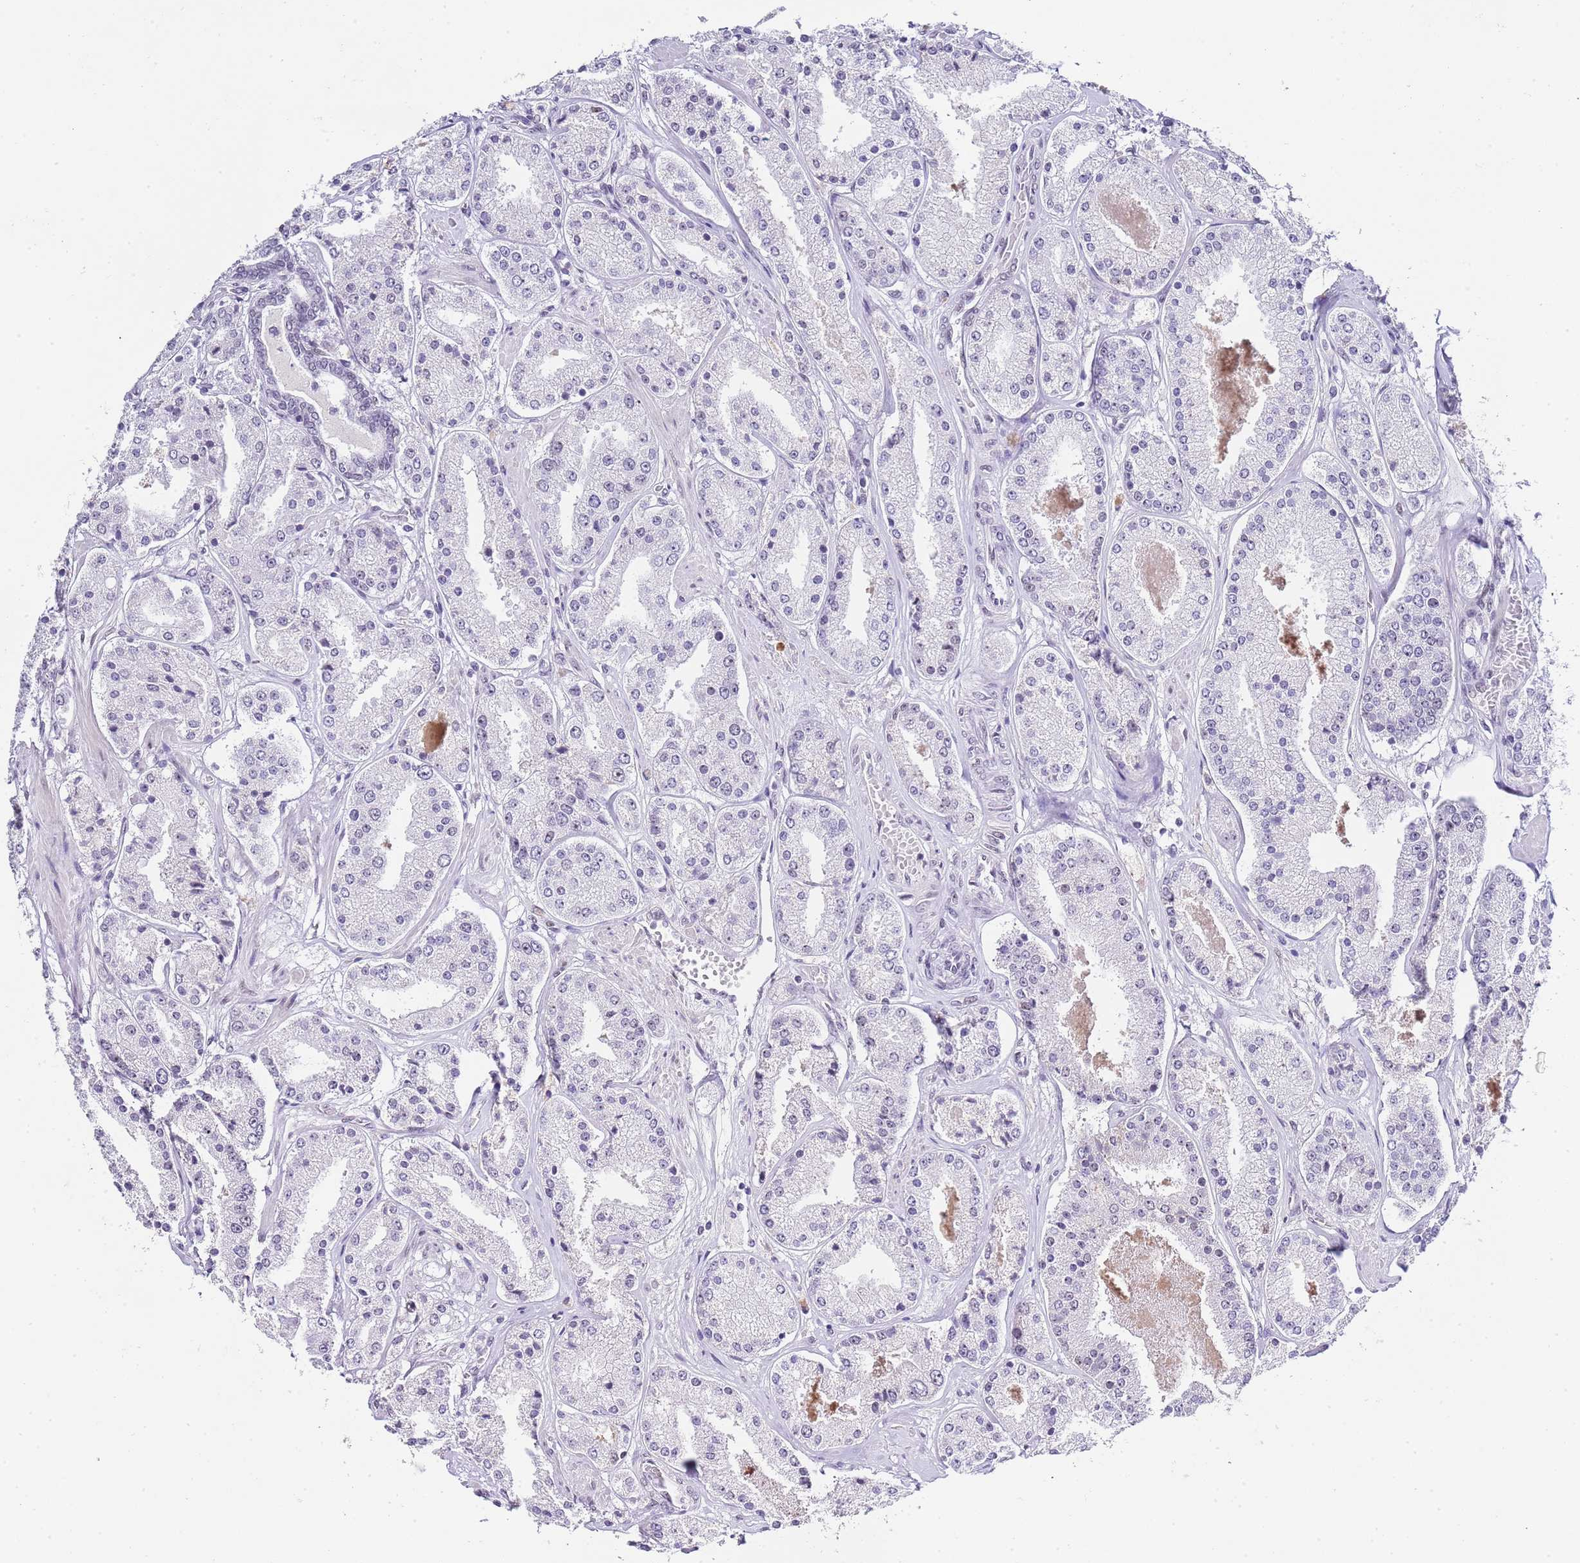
{"staining": {"intensity": "negative", "quantity": "none", "location": "none"}, "tissue": "prostate cancer", "cell_type": "Tumor cells", "image_type": "cancer", "snomed": [{"axis": "morphology", "description": "Adenocarcinoma, High grade"}, {"axis": "topography", "description": "Prostate"}], "caption": "Immunohistochemical staining of prostate high-grade adenocarcinoma reveals no significant positivity in tumor cells. (DAB (3,3'-diaminobenzidine) immunohistochemistry, high magnification).", "gene": "NOP56", "patient": {"sex": "male", "age": 63}}